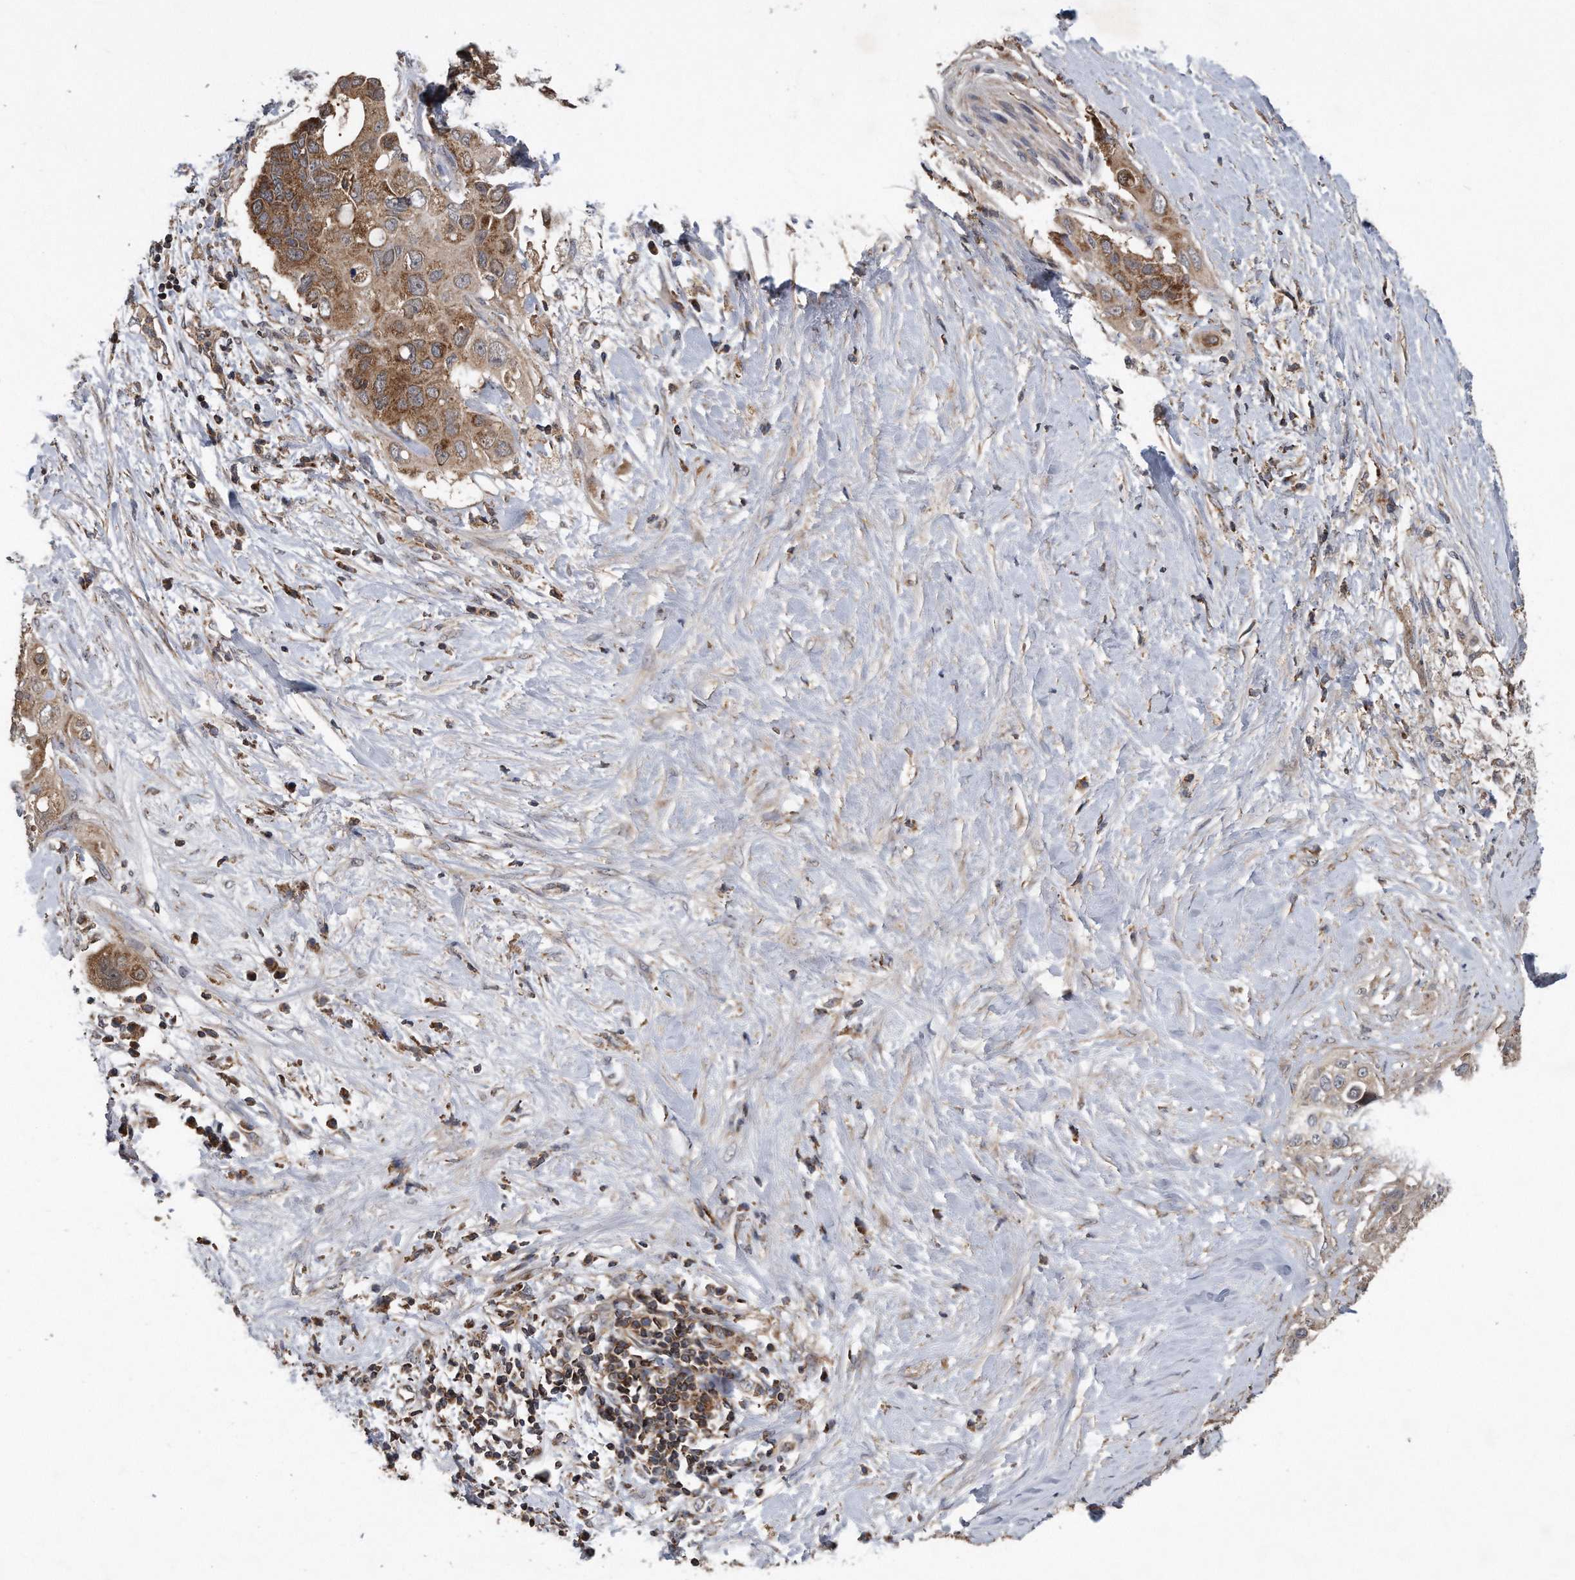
{"staining": {"intensity": "moderate", "quantity": ">75%", "location": "cytoplasmic/membranous"}, "tissue": "pancreatic cancer", "cell_type": "Tumor cells", "image_type": "cancer", "snomed": [{"axis": "morphology", "description": "Adenocarcinoma, NOS"}, {"axis": "topography", "description": "Pancreas"}], "caption": "Brown immunohistochemical staining in adenocarcinoma (pancreatic) demonstrates moderate cytoplasmic/membranous staining in approximately >75% of tumor cells. (DAB (3,3'-diaminobenzidine) IHC, brown staining for protein, blue staining for nuclei).", "gene": "ALPK2", "patient": {"sex": "female", "age": 56}}